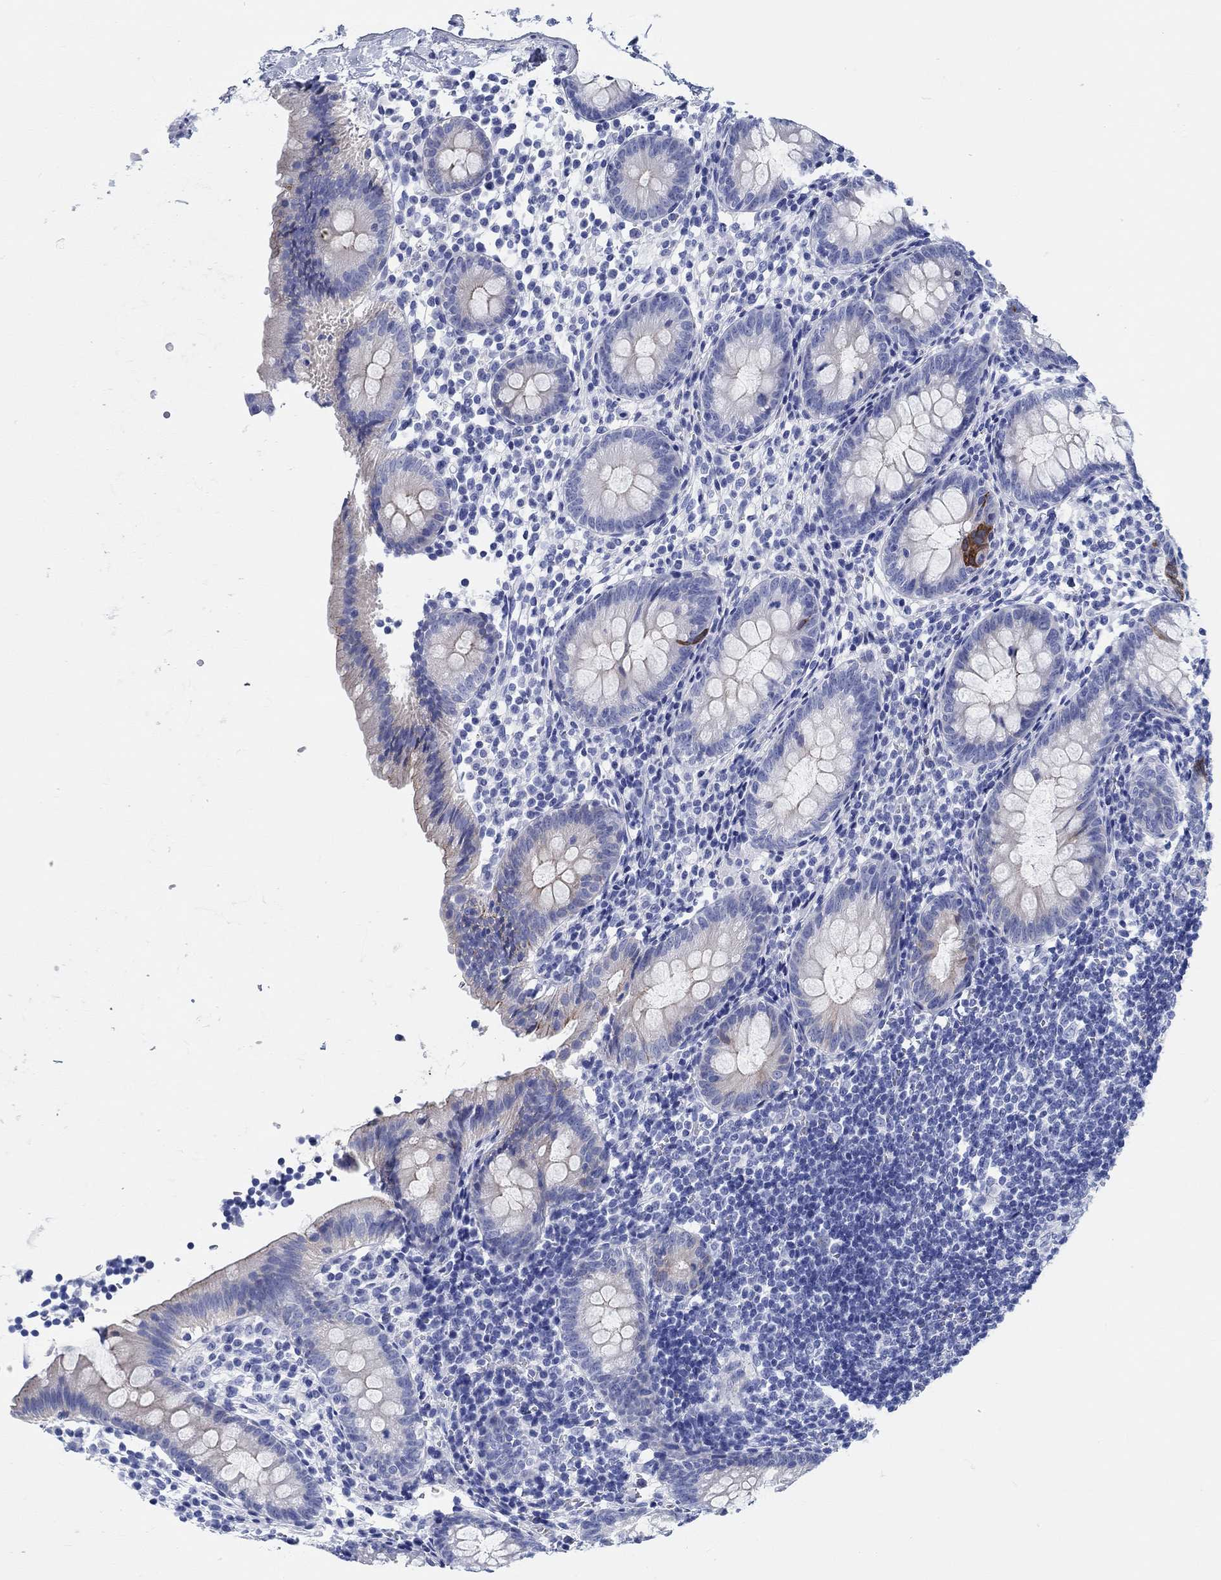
{"staining": {"intensity": "strong", "quantity": "<25%", "location": "cytoplasmic/membranous"}, "tissue": "appendix", "cell_type": "Glandular cells", "image_type": "normal", "snomed": [{"axis": "morphology", "description": "Normal tissue, NOS"}, {"axis": "topography", "description": "Appendix"}], "caption": "Unremarkable appendix was stained to show a protein in brown. There is medium levels of strong cytoplasmic/membranous positivity in about <25% of glandular cells. The staining was performed using DAB, with brown indicating positive protein expression. Nuclei are stained blue with hematoxylin.", "gene": "RD3L", "patient": {"sex": "female", "age": 40}}